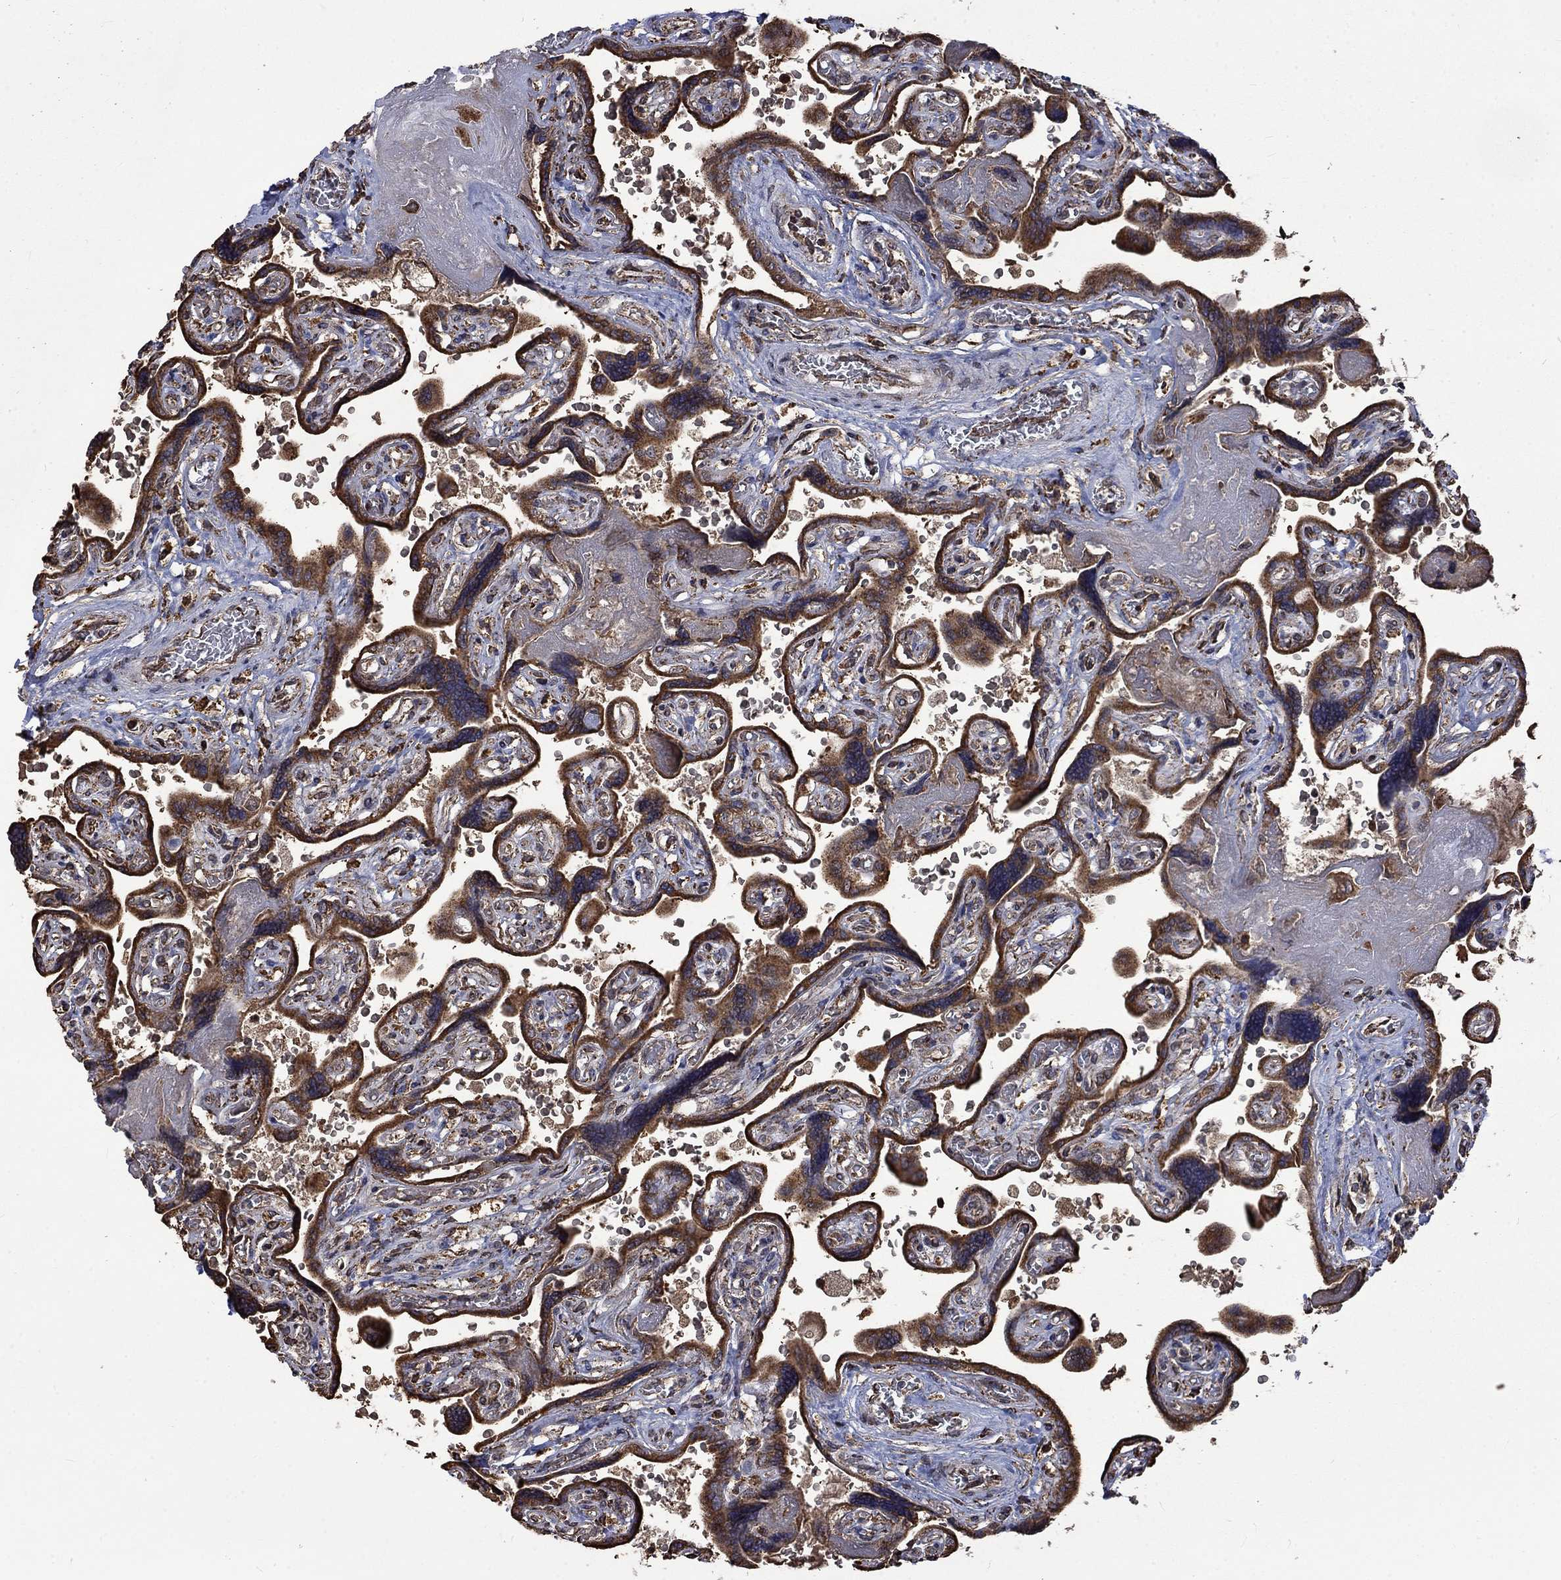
{"staining": {"intensity": "moderate", "quantity": ">75%", "location": "cytoplasmic/membranous"}, "tissue": "placenta", "cell_type": "Decidual cells", "image_type": "normal", "snomed": [{"axis": "morphology", "description": "Normal tissue, NOS"}, {"axis": "topography", "description": "Placenta"}], "caption": "Moderate cytoplasmic/membranous protein staining is identified in about >75% of decidual cells in placenta. The staining was performed using DAB (3,3'-diaminobenzidine) to visualize the protein expression in brown, while the nuclei were stained in blue with hematoxylin (Magnification: 20x).", "gene": "ESRRA", "patient": {"sex": "female", "age": 32}}